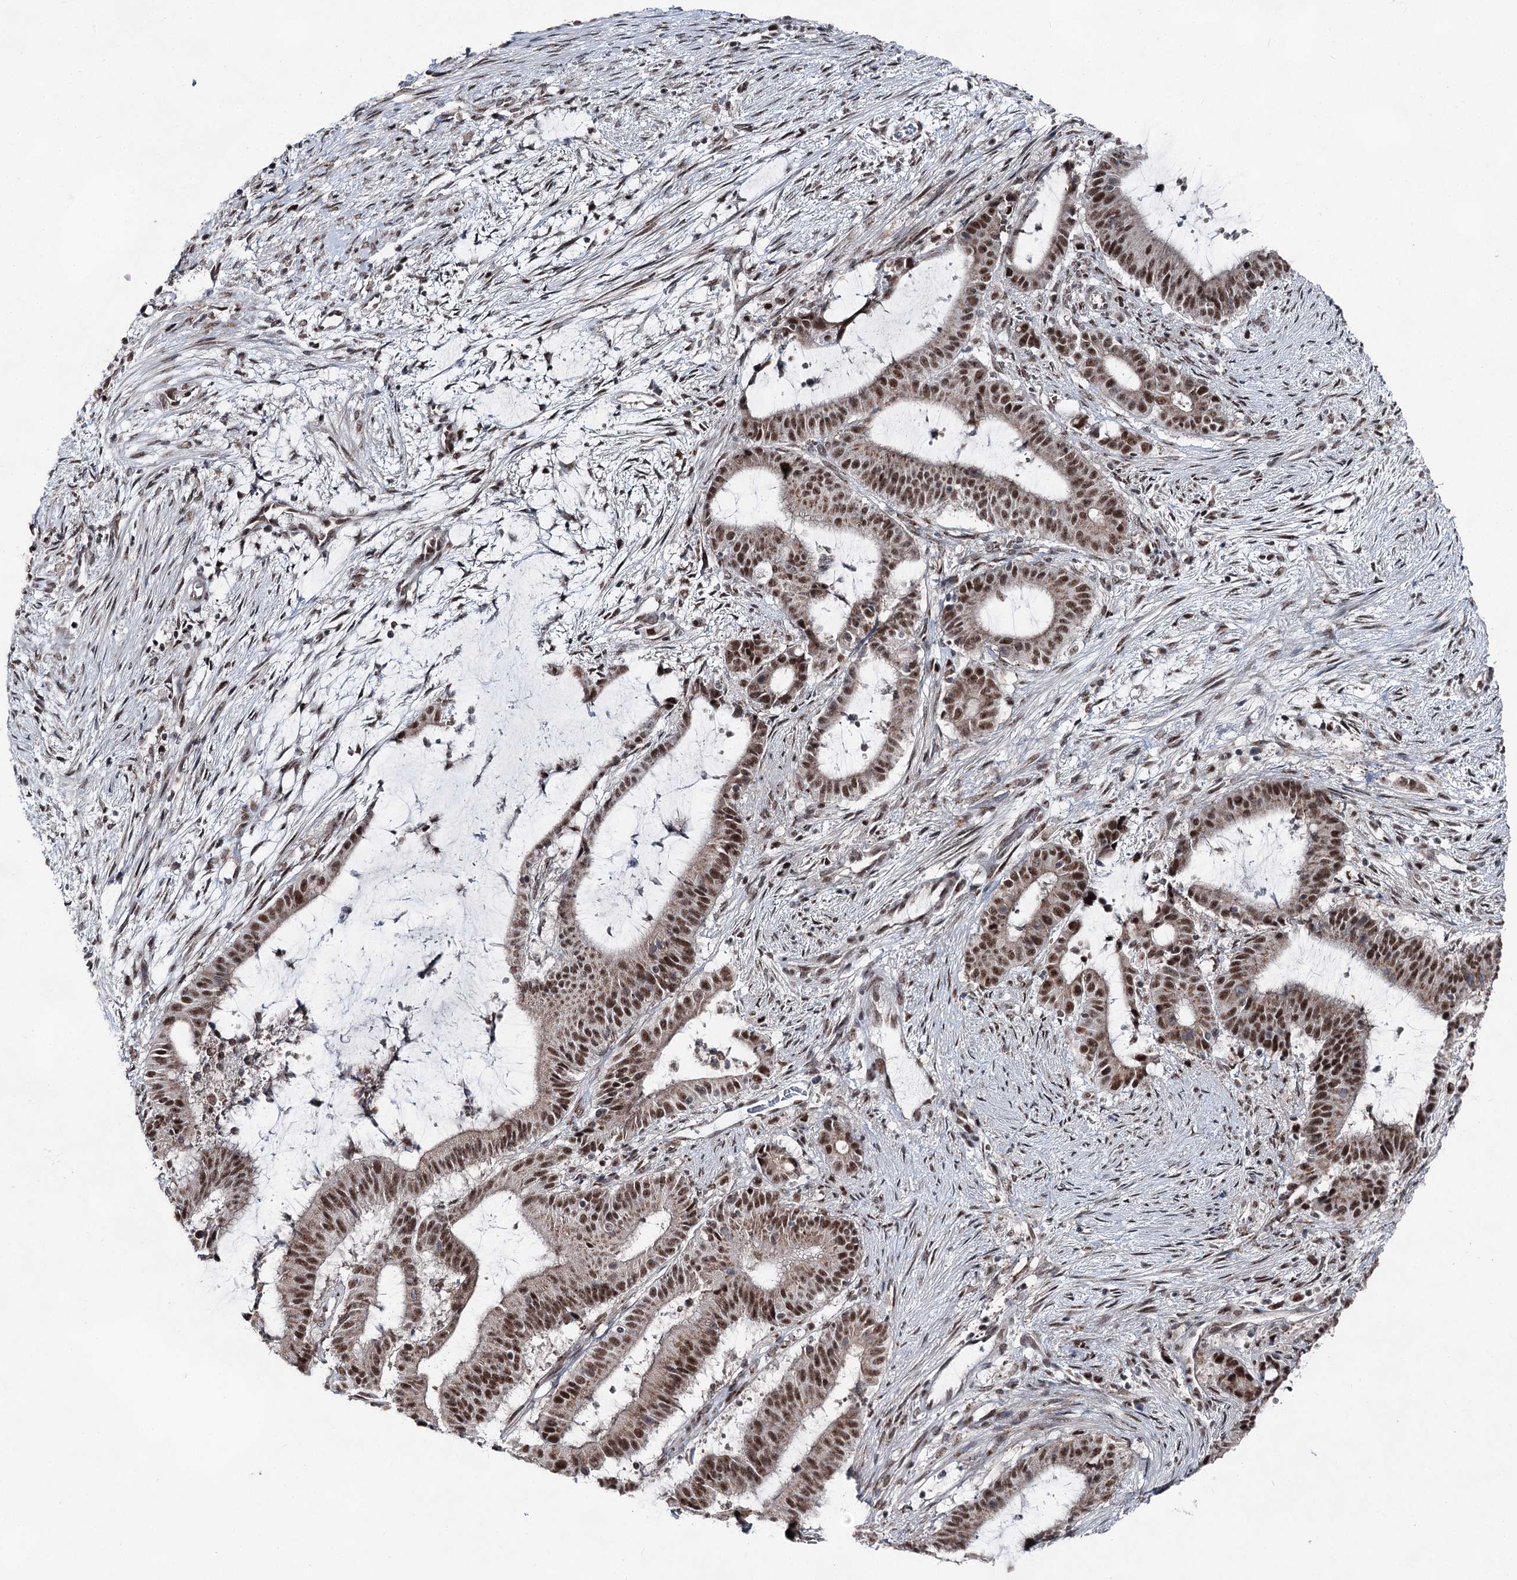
{"staining": {"intensity": "moderate", "quantity": ">75%", "location": "nuclear"}, "tissue": "liver cancer", "cell_type": "Tumor cells", "image_type": "cancer", "snomed": [{"axis": "morphology", "description": "Normal tissue, NOS"}, {"axis": "morphology", "description": "Cholangiocarcinoma"}, {"axis": "topography", "description": "Liver"}, {"axis": "topography", "description": "Peripheral nerve tissue"}], "caption": "This is a micrograph of immunohistochemistry (IHC) staining of liver cholangiocarcinoma, which shows moderate expression in the nuclear of tumor cells.", "gene": "ZCCHC8", "patient": {"sex": "female", "age": 73}}